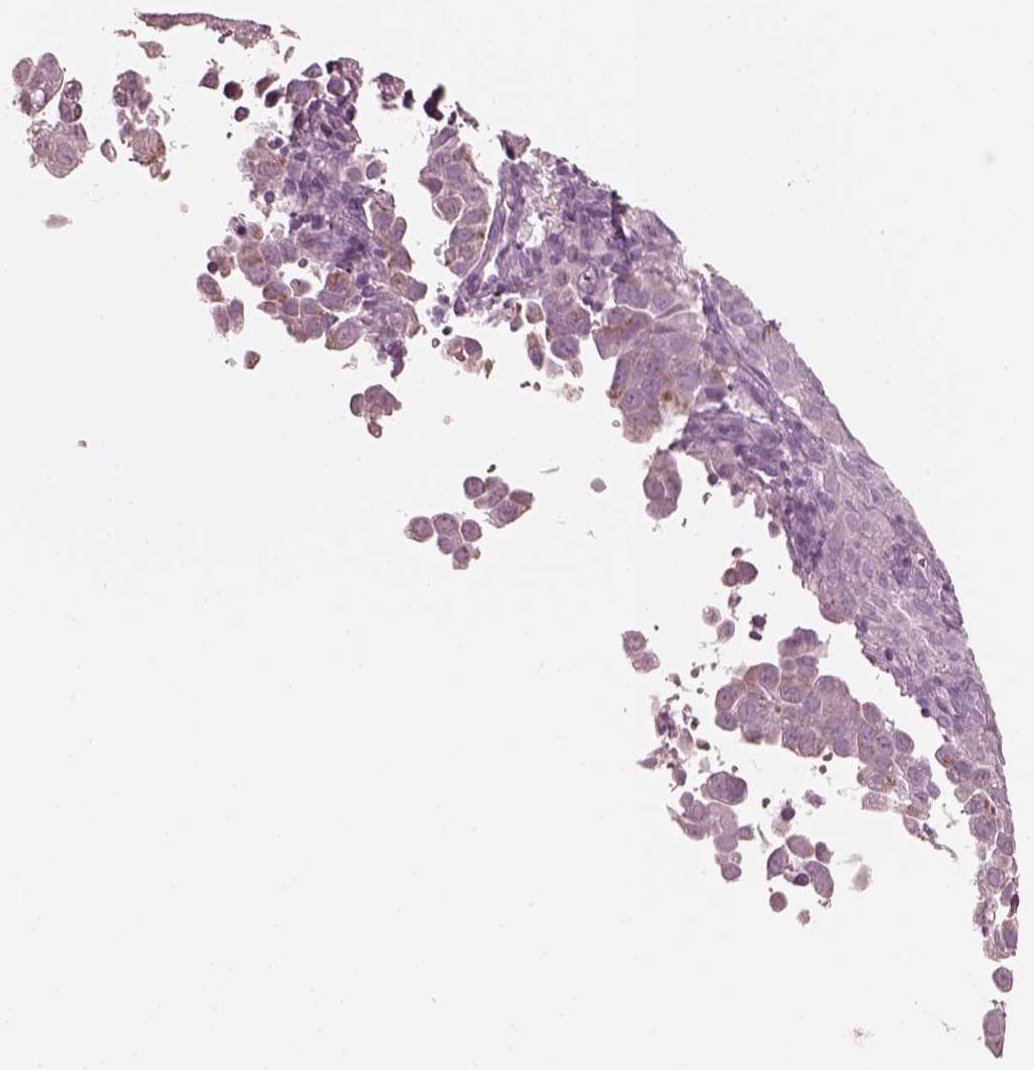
{"staining": {"intensity": "negative", "quantity": "none", "location": "none"}, "tissue": "cervical cancer", "cell_type": "Tumor cells", "image_type": "cancer", "snomed": [{"axis": "morphology", "description": "Squamous cell carcinoma, NOS"}, {"axis": "topography", "description": "Cervix"}], "caption": "This is a micrograph of IHC staining of squamous cell carcinoma (cervical), which shows no staining in tumor cells.", "gene": "R3HDML", "patient": {"sex": "female", "age": 55}}